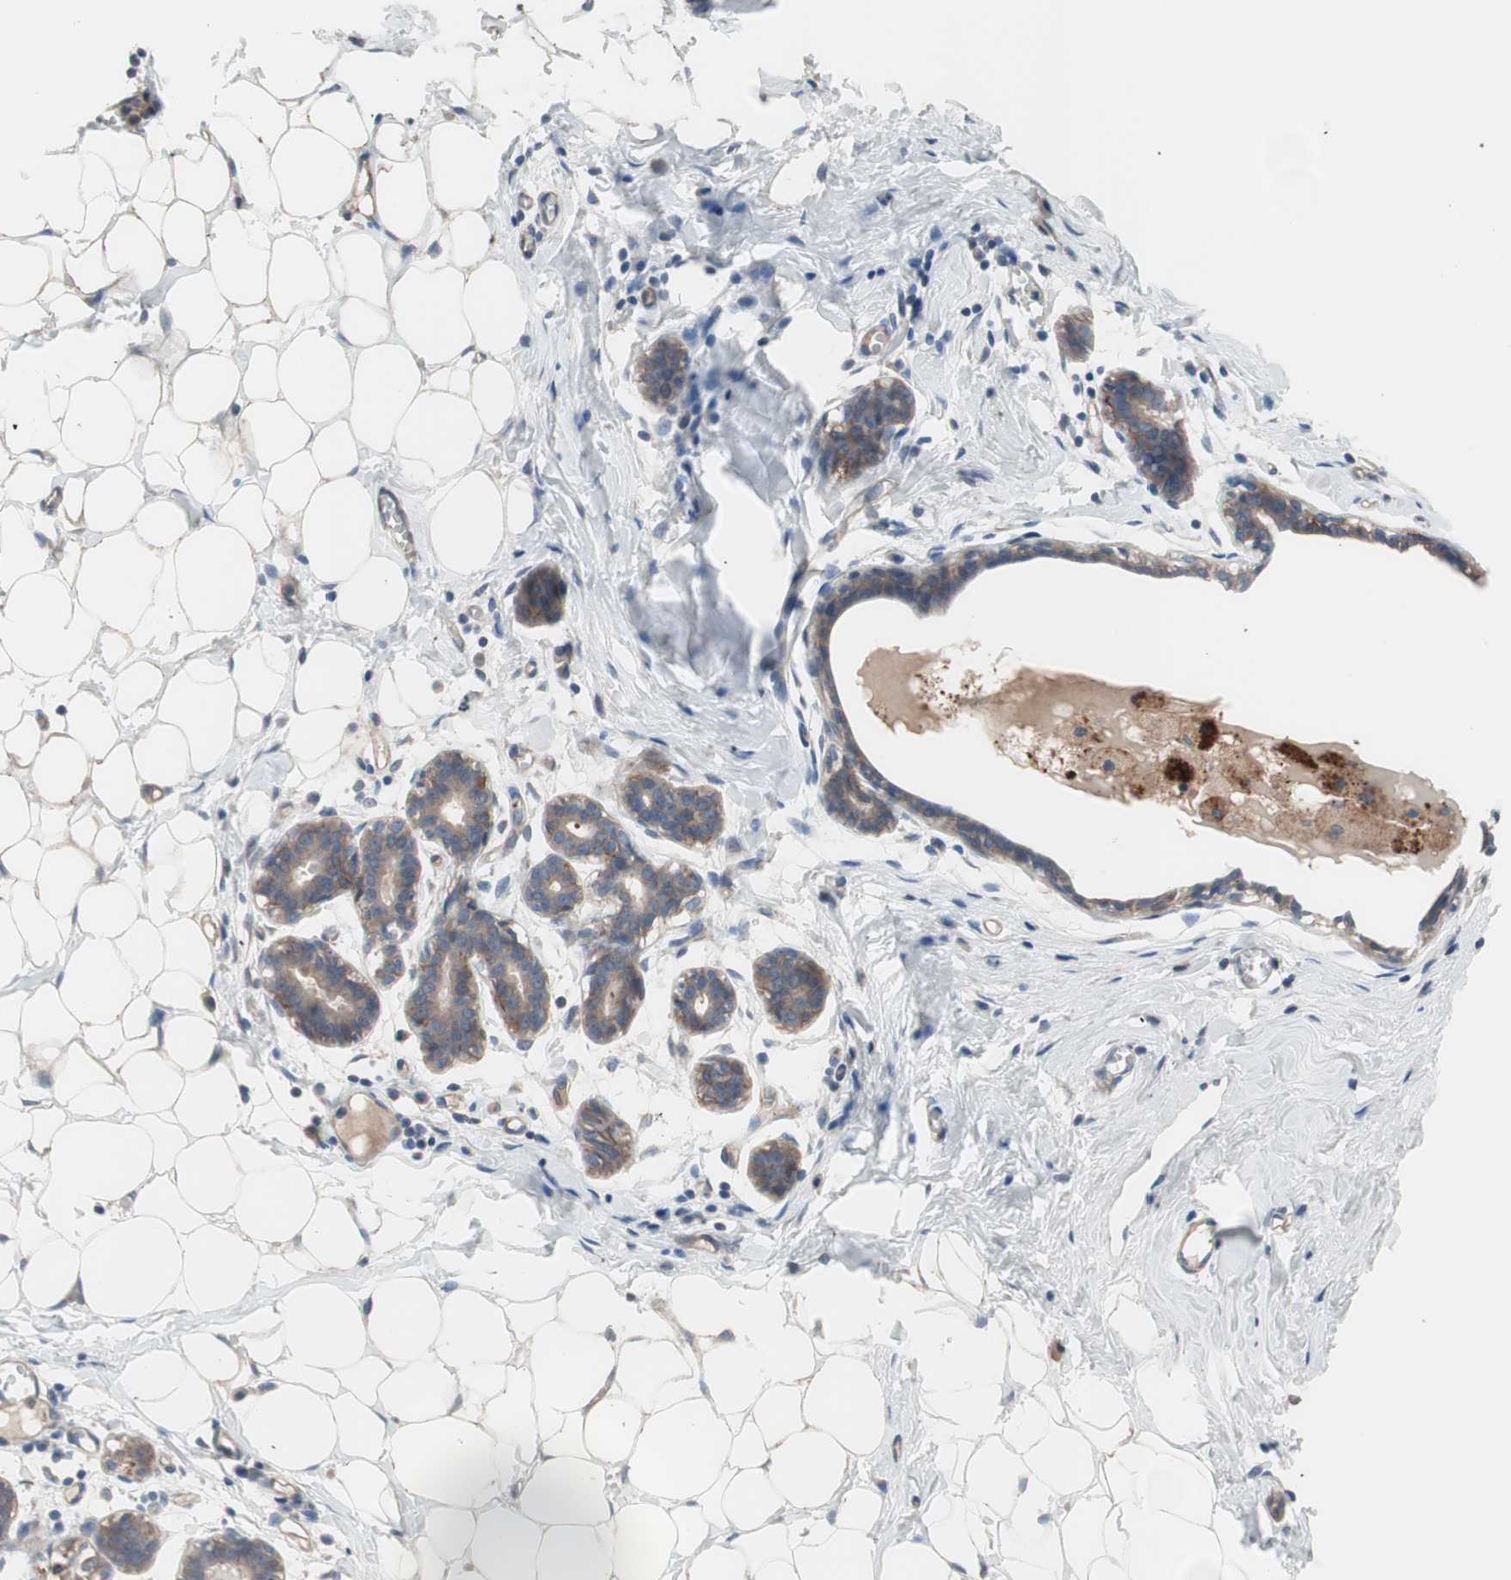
{"staining": {"intensity": "negative", "quantity": "none", "location": "none"}, "tissue": "breast", "cell_type": "Adipocytes", "image_type": "normal", "snomed": [{"axis": "morphology", "description": "Normal tissue, NOS"}, {"axis": "topography", "description": "Breast"}], "caption": "Immunohistochemistry (IHC) of benign breast shows no expression in adipocytes.", "gene": "SDC4", "patient": {"sex": "female", "age": 27}}